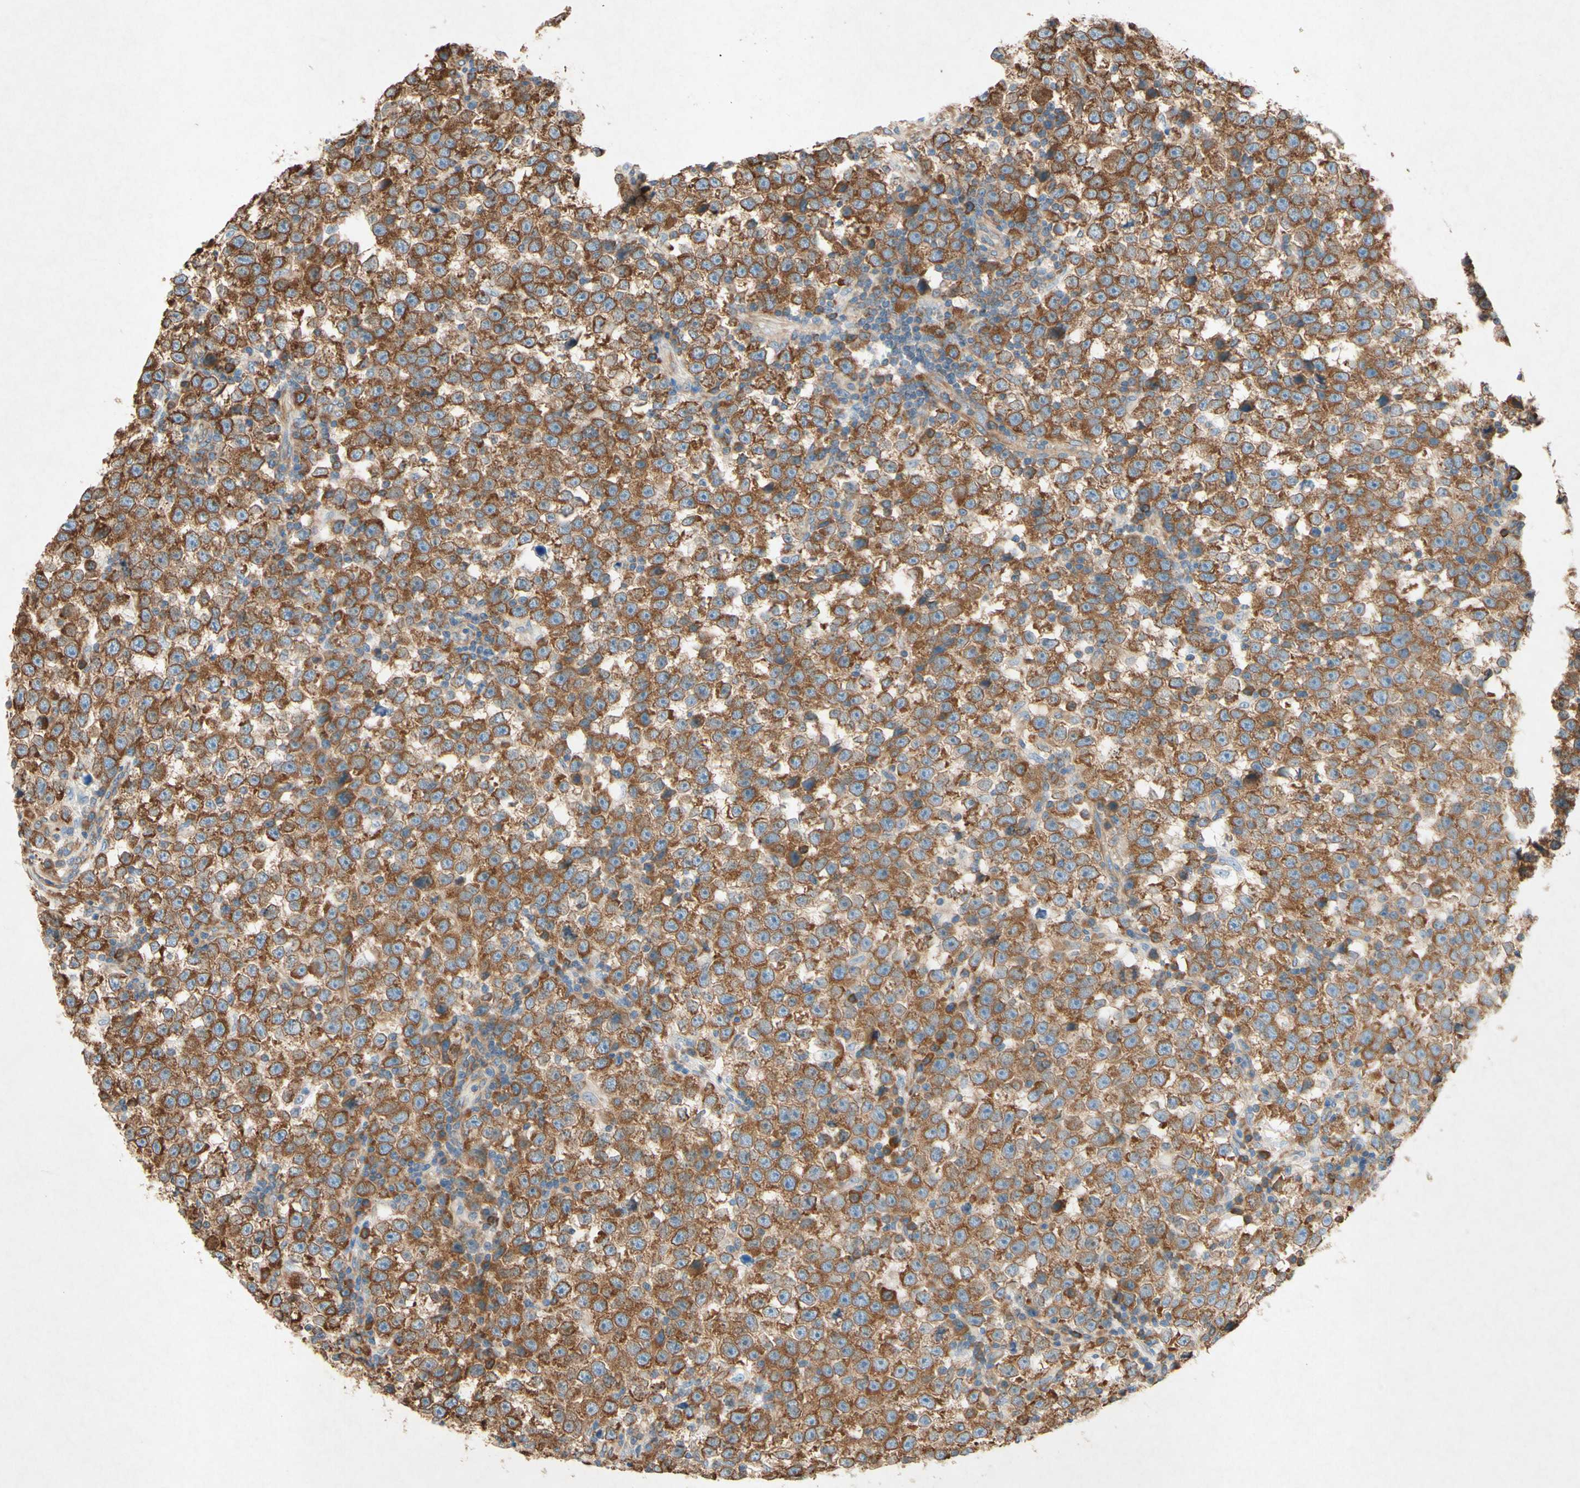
{"staining": {"intensity": "moderate", "quantity": ">75%", "location": "cytoplasmic/membranous"}, "tissue": "testis cancer", "cell_type": "Tumor cells", "image_type": "cancer", "snomed": [{"axis": "morphology", "description": "Seminoma, NOS"}, {"axis": "topography", "description": "Testis"}], "caption": "Testis cancer stained with a brown dye reveals moderate cytoplasmic/membranous positive positivity in about >75% of tumor cells.", "gene": "PABPC1", "patient": {"sex": "male", "age": 43}}